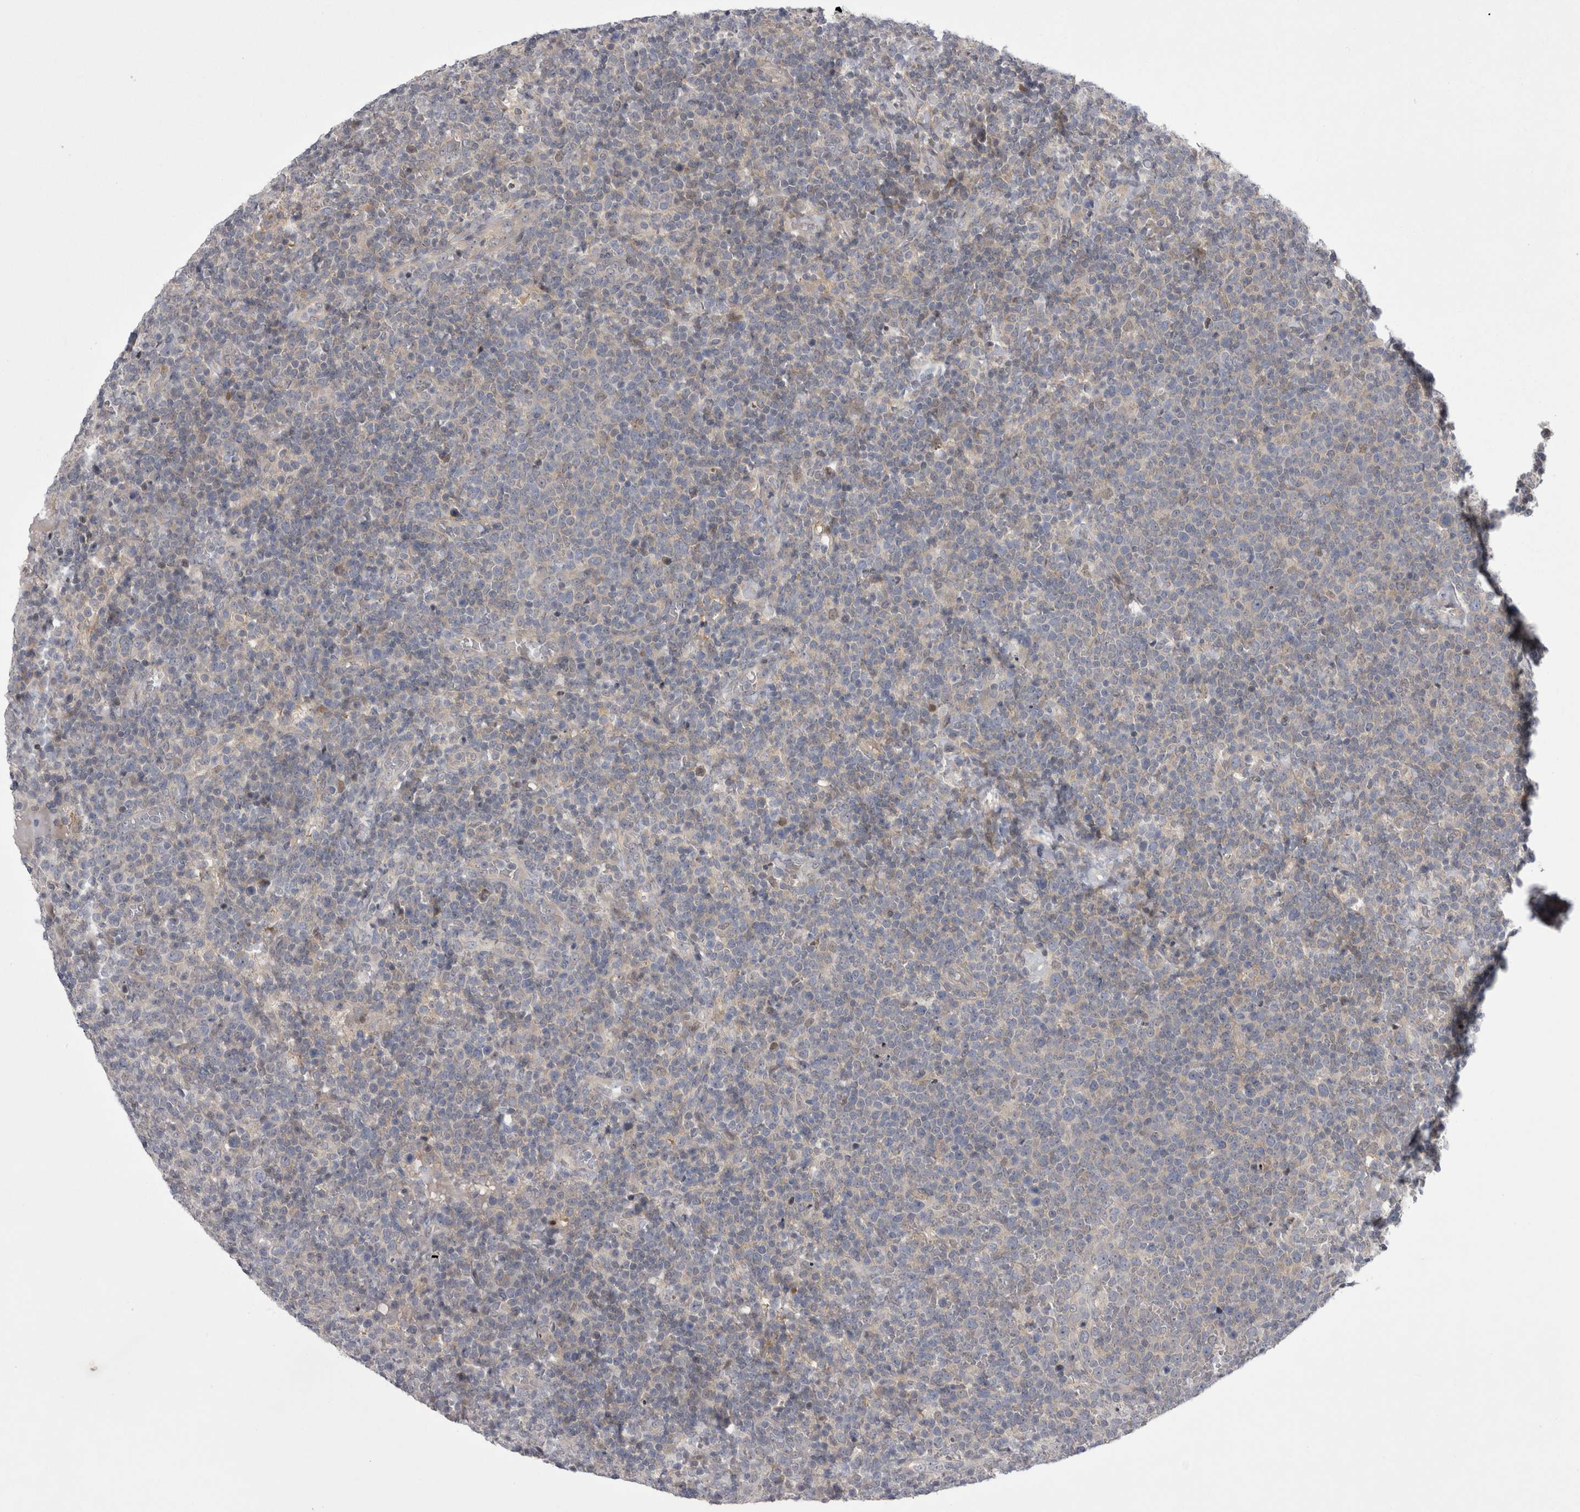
{"staining": {"intensity": "negative", "quantity": "none", "location": "none"}, "tissue": "lymphoma", "cell_type": "Tumor cells", "image_type": "cancer", "snomed": [{"axis": "morphology", "description": "Malignant lymphoma, non-Hodgkin's type, High grade"}, {"axis": "topography", "description": "Lymph node"}], "caption": "IHC of lymphoma exhibits no staining in tumor cells.", "gene": "NENF", "patient": {"sex": "male", "age": 61}}